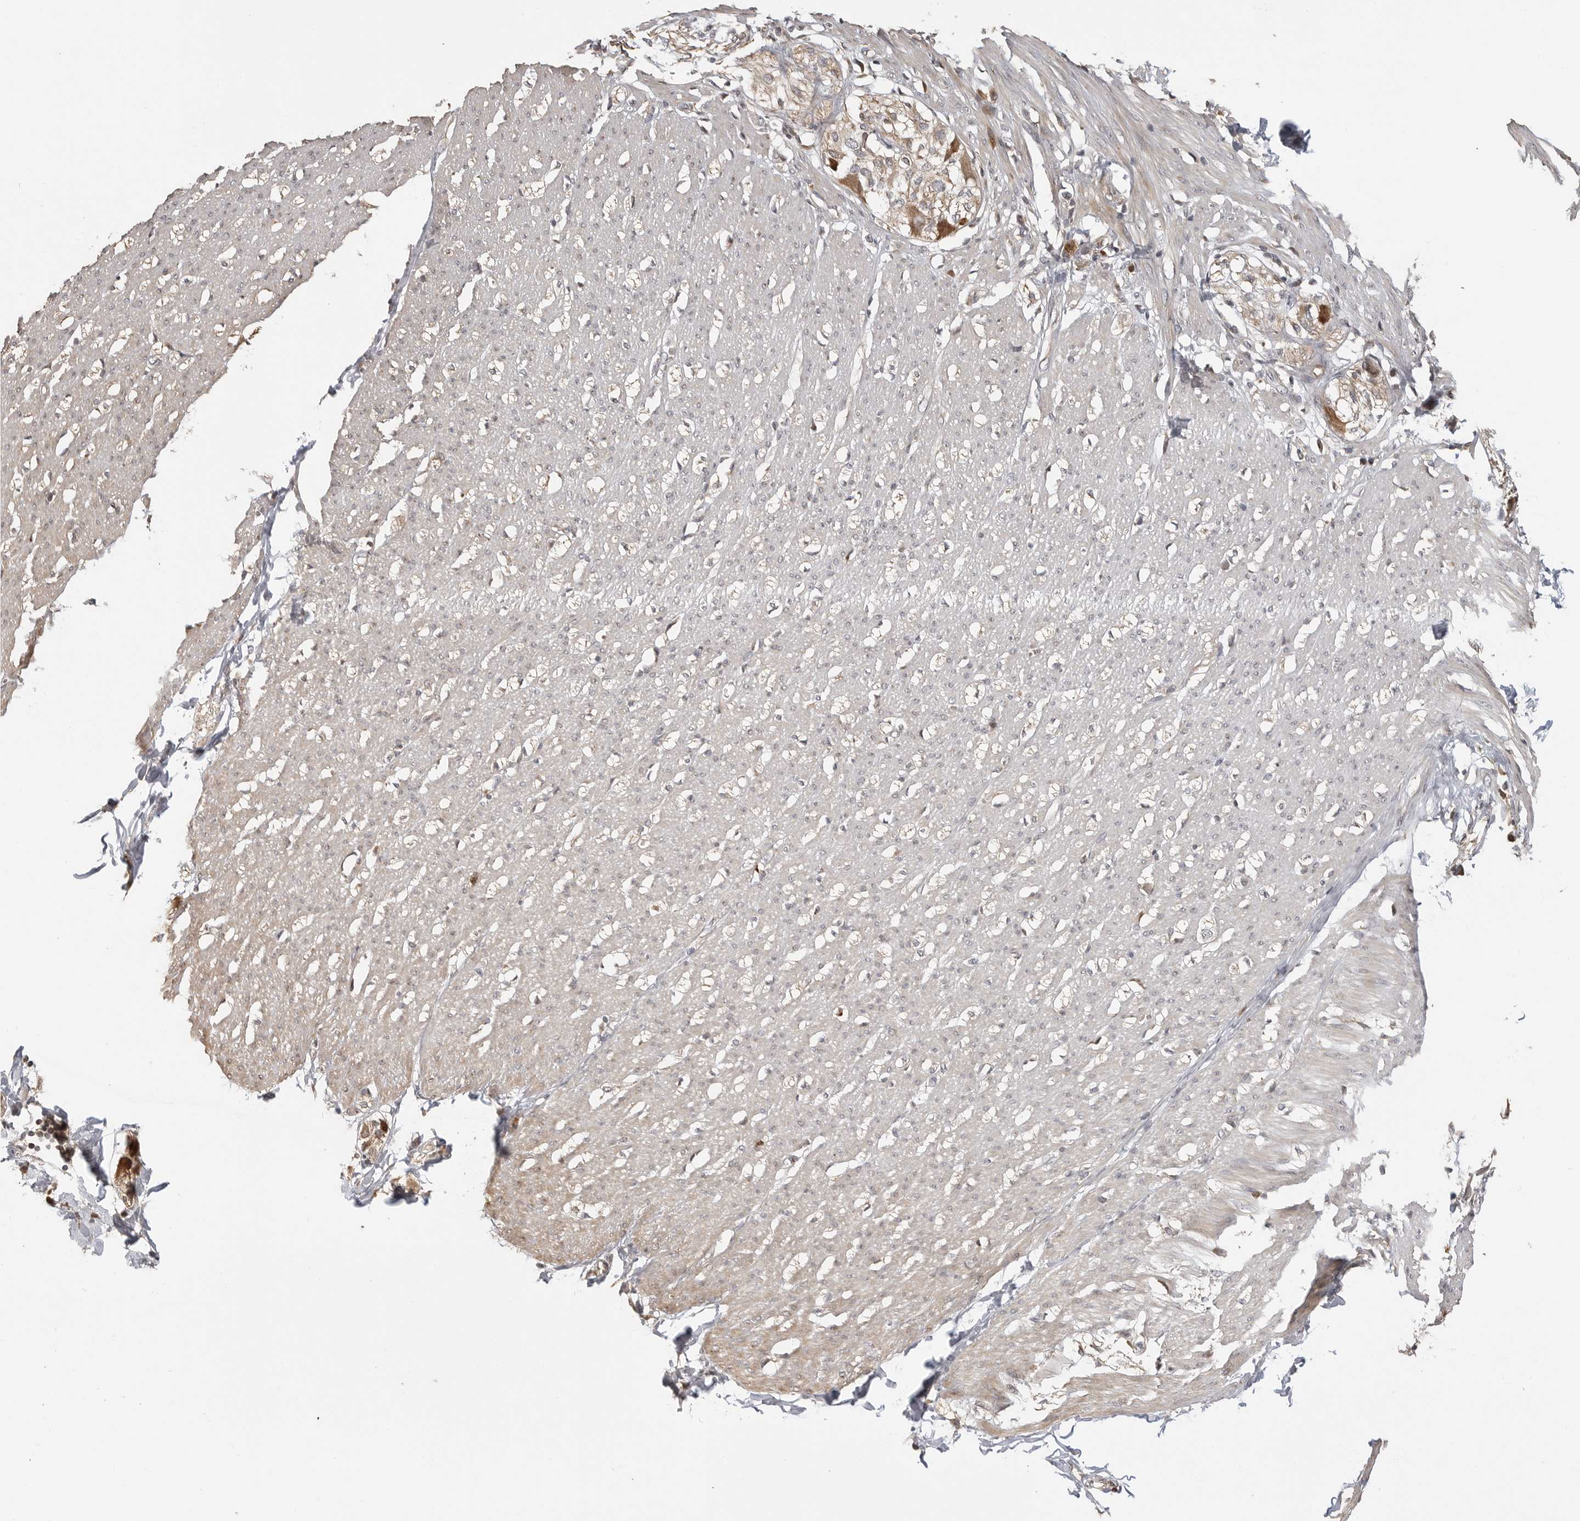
{"staining": {"intensity": "weak", "quantity": "25%-75%", "location": "cytoplasmic/membranous"}, "tissue": "smooth muscle", "cell_type": "Smooth muscle cells", "image_type": "normal", "snomed": [{"axis": "morphology", "description": "Normal tissue, NOS"}, {"axis": "morphology", "description": "Adenocarcinoma, NOS"}, {"axis": "topography", "description": "Colon"}, {"axis": "topography", "description": "Peripheral nerve tissue"}], "caption": "Brown immunohistochemical staining in unremarkable human smooth muscle demonstrates weak cytoplasmic/membranous expression in about 25%-75% of smooth muscle cells. The protein of interest is stained brown, and the nuclei are stained in blue (DAB (3,3'-diaminobenzidine) IHC with brightfield microscopy, high magnification).", "gene": "IDO1", "patient": {"sex": "male", "age": 14}}